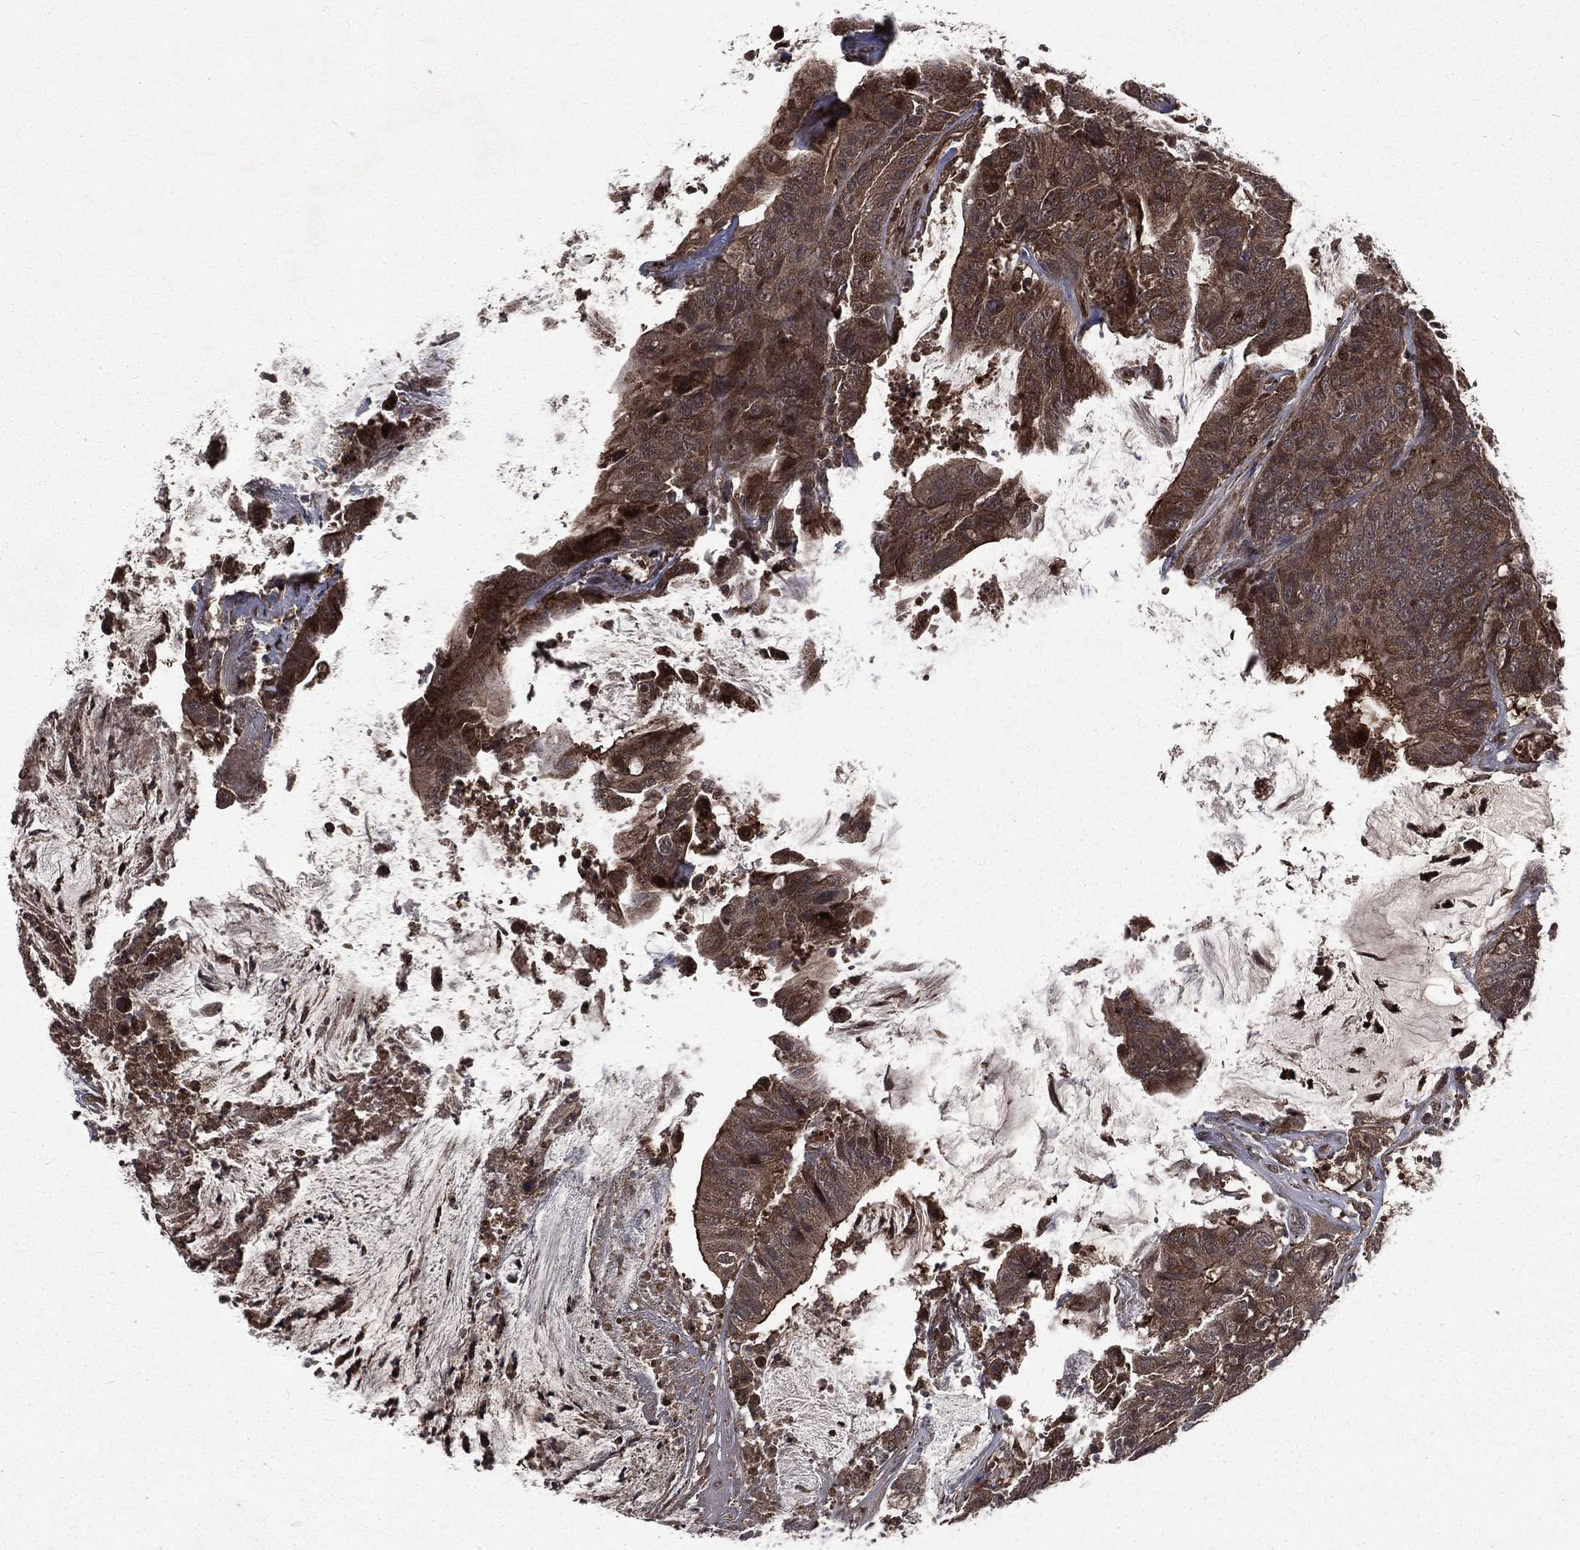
{"staining": {"intensity": "weak", "quantity": "25%-75%", "location": "cytoplasmic/membranous"}, "tissue": "colorectal cancer", "cell_type": "Tumor cells", "image_type": "cancer", "snomed": [{"axis": "morphology", "description": "Adenocarcinoma, NOS"}, {"axis": "topography", "description": "Colon"}], "caption": "Protein staining exhibits weak cytoplasmic/membranous staining in about 25%-75% of tumor cells in colorectal cancer (adenocarcinoma).", "gene": "LENG8", "patient": {"sex": "female", "age": 69}}